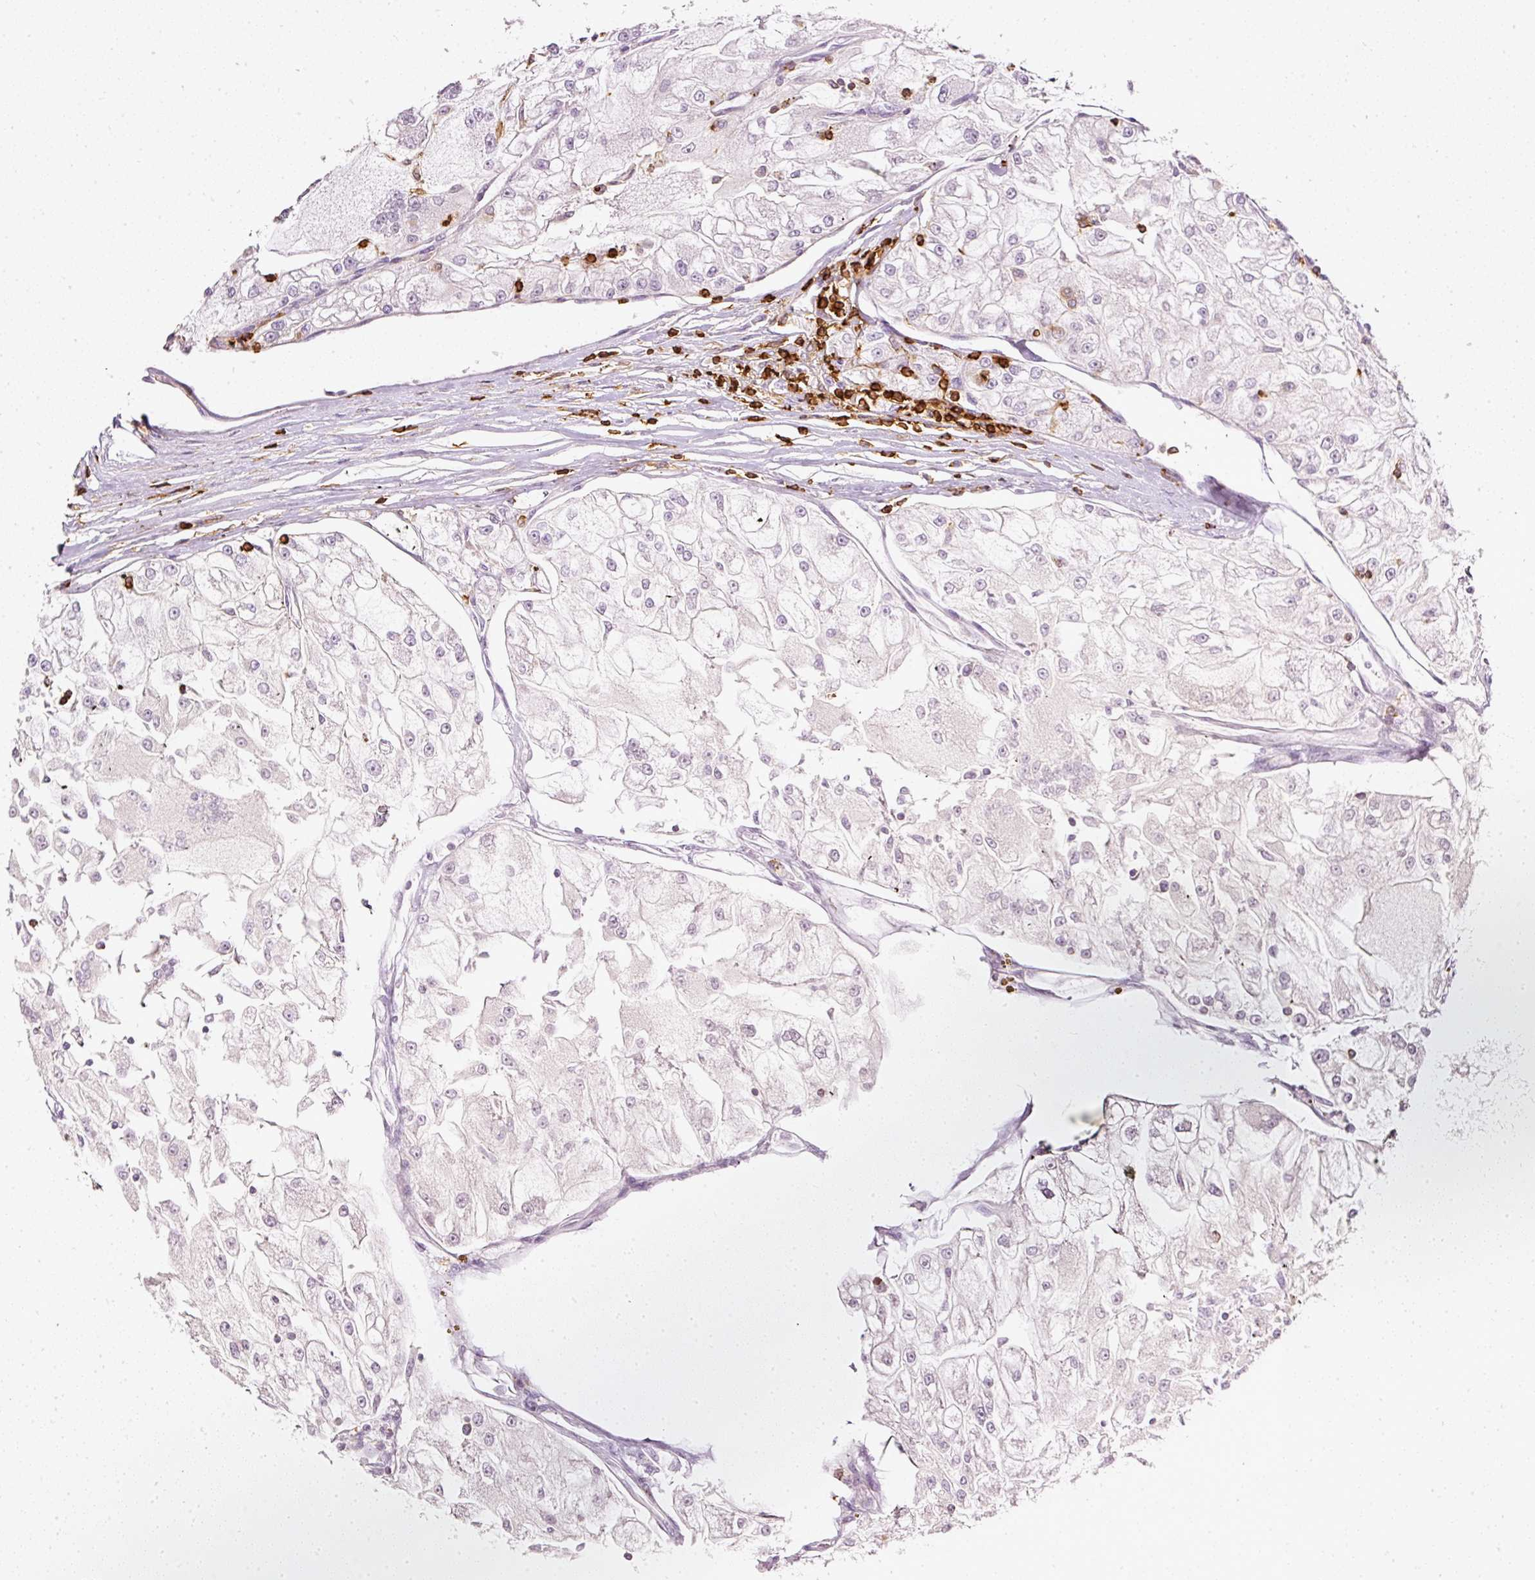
{"staining": {"intensity": "negative", "quantity": "none", "location": "none"}, "tissue": "renal cancer", "cell_type": "Tumor cells", "image_type": "cancer", "snomed": [{"axis": "morphology", "description": "Adenocarcinoma, NOS"}, {"axis": "topography", "description": "Kidney"}], "caption": "IHC micrograph of adenocarcinoma (renal) stained for a protein (brown), which exhibits no staining in tumor cells.", "gene": "EVL", "patient": {"sex": "female", "age": 72}}